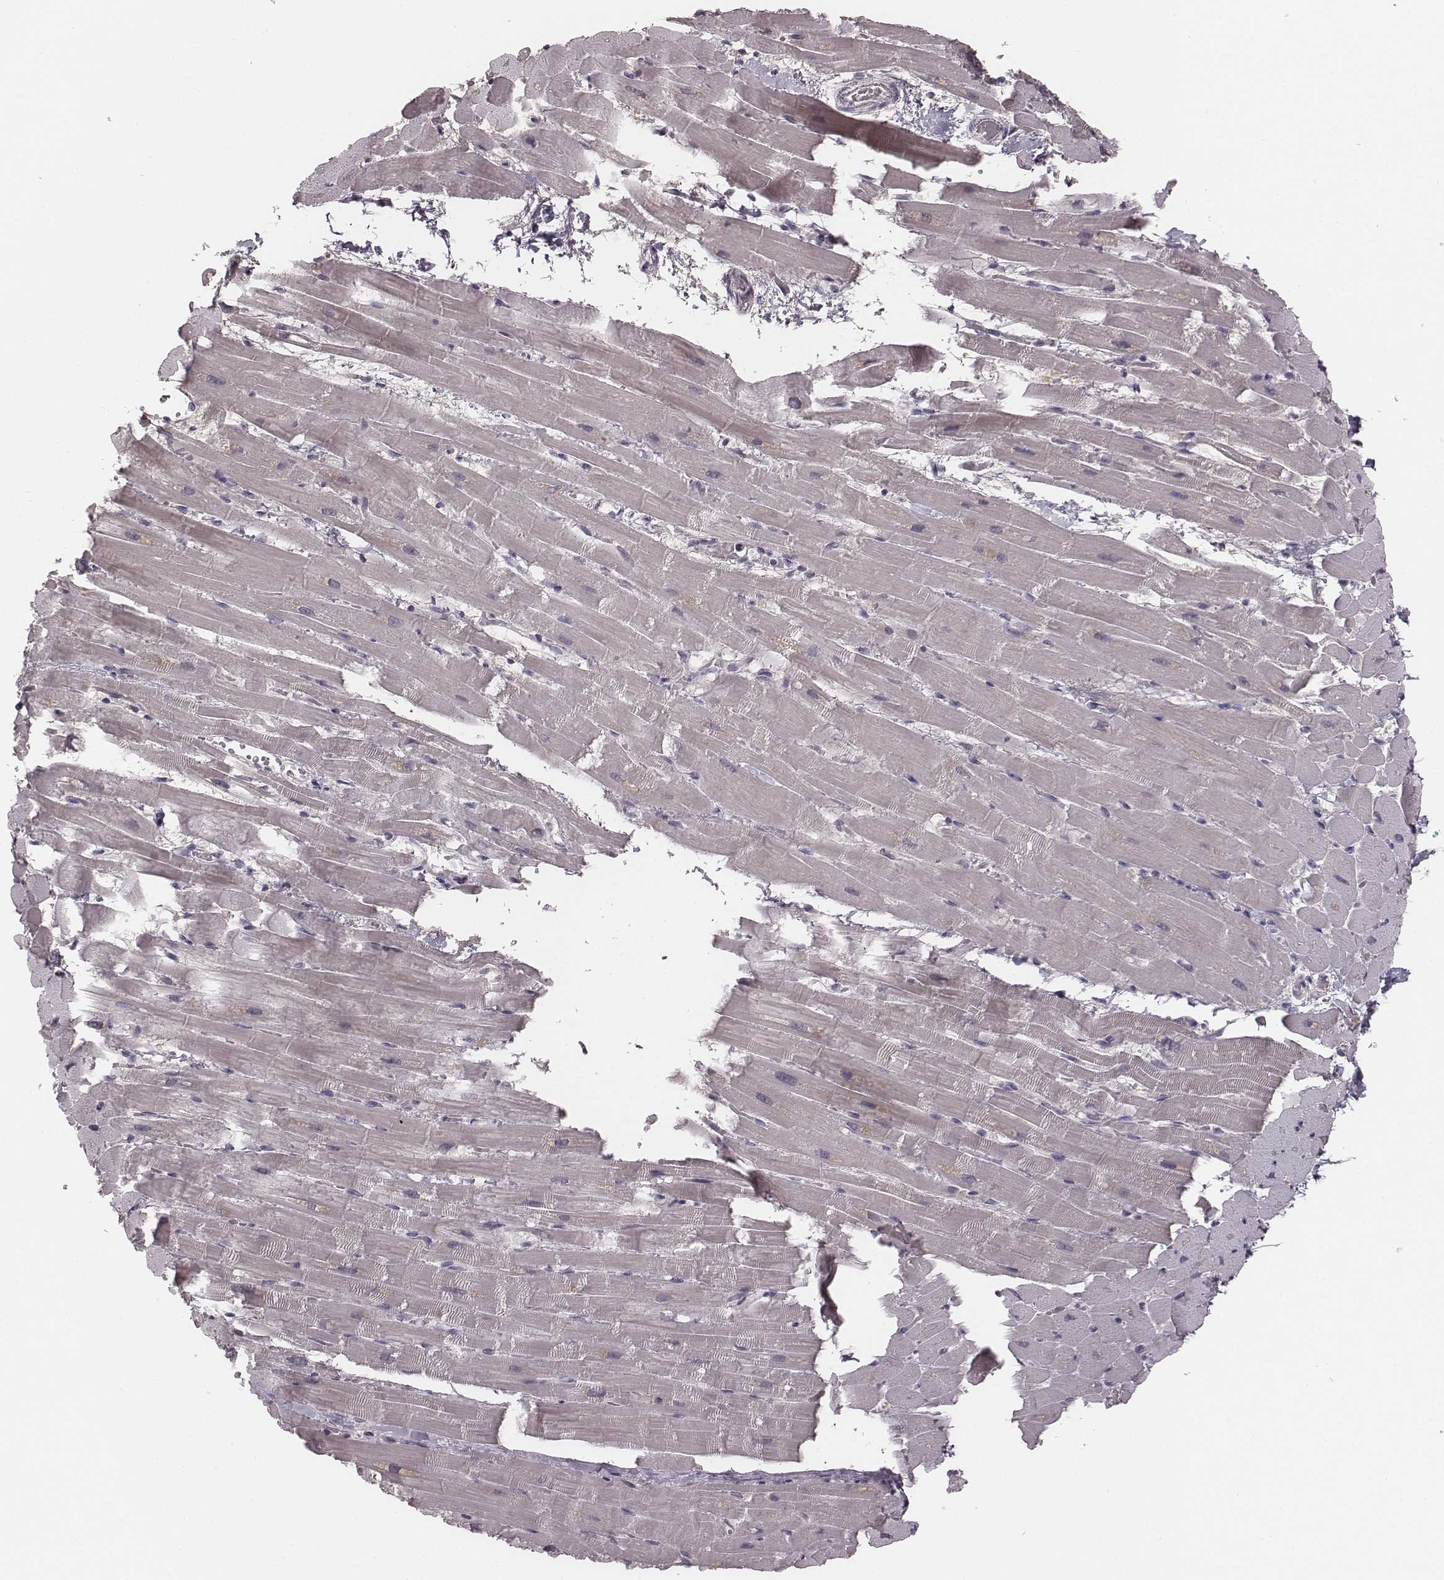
{"staining": {"intensity": "negative", "quantity": "none", "location": "none"}, "tissue": "heart muscle", "cell_type": "Cardiomyocytes", "image_type": "normal", "snomed": [{"axis": "morphology", "description": "Normal tissue, NOS"}, {"axis": "topography", "description": "Heart"}], "caption": "Immunohistochemistry (IHC) micrograph of normal heart muscle: human heart muscle stained with DAB shows no significant protein expression in cardiomyocytes. (DAB immunohistochemistry visualized using brightfield microscopy, high magnification).", "gene": "IQCG", "patient": {"sex": "male", "age": 37}}